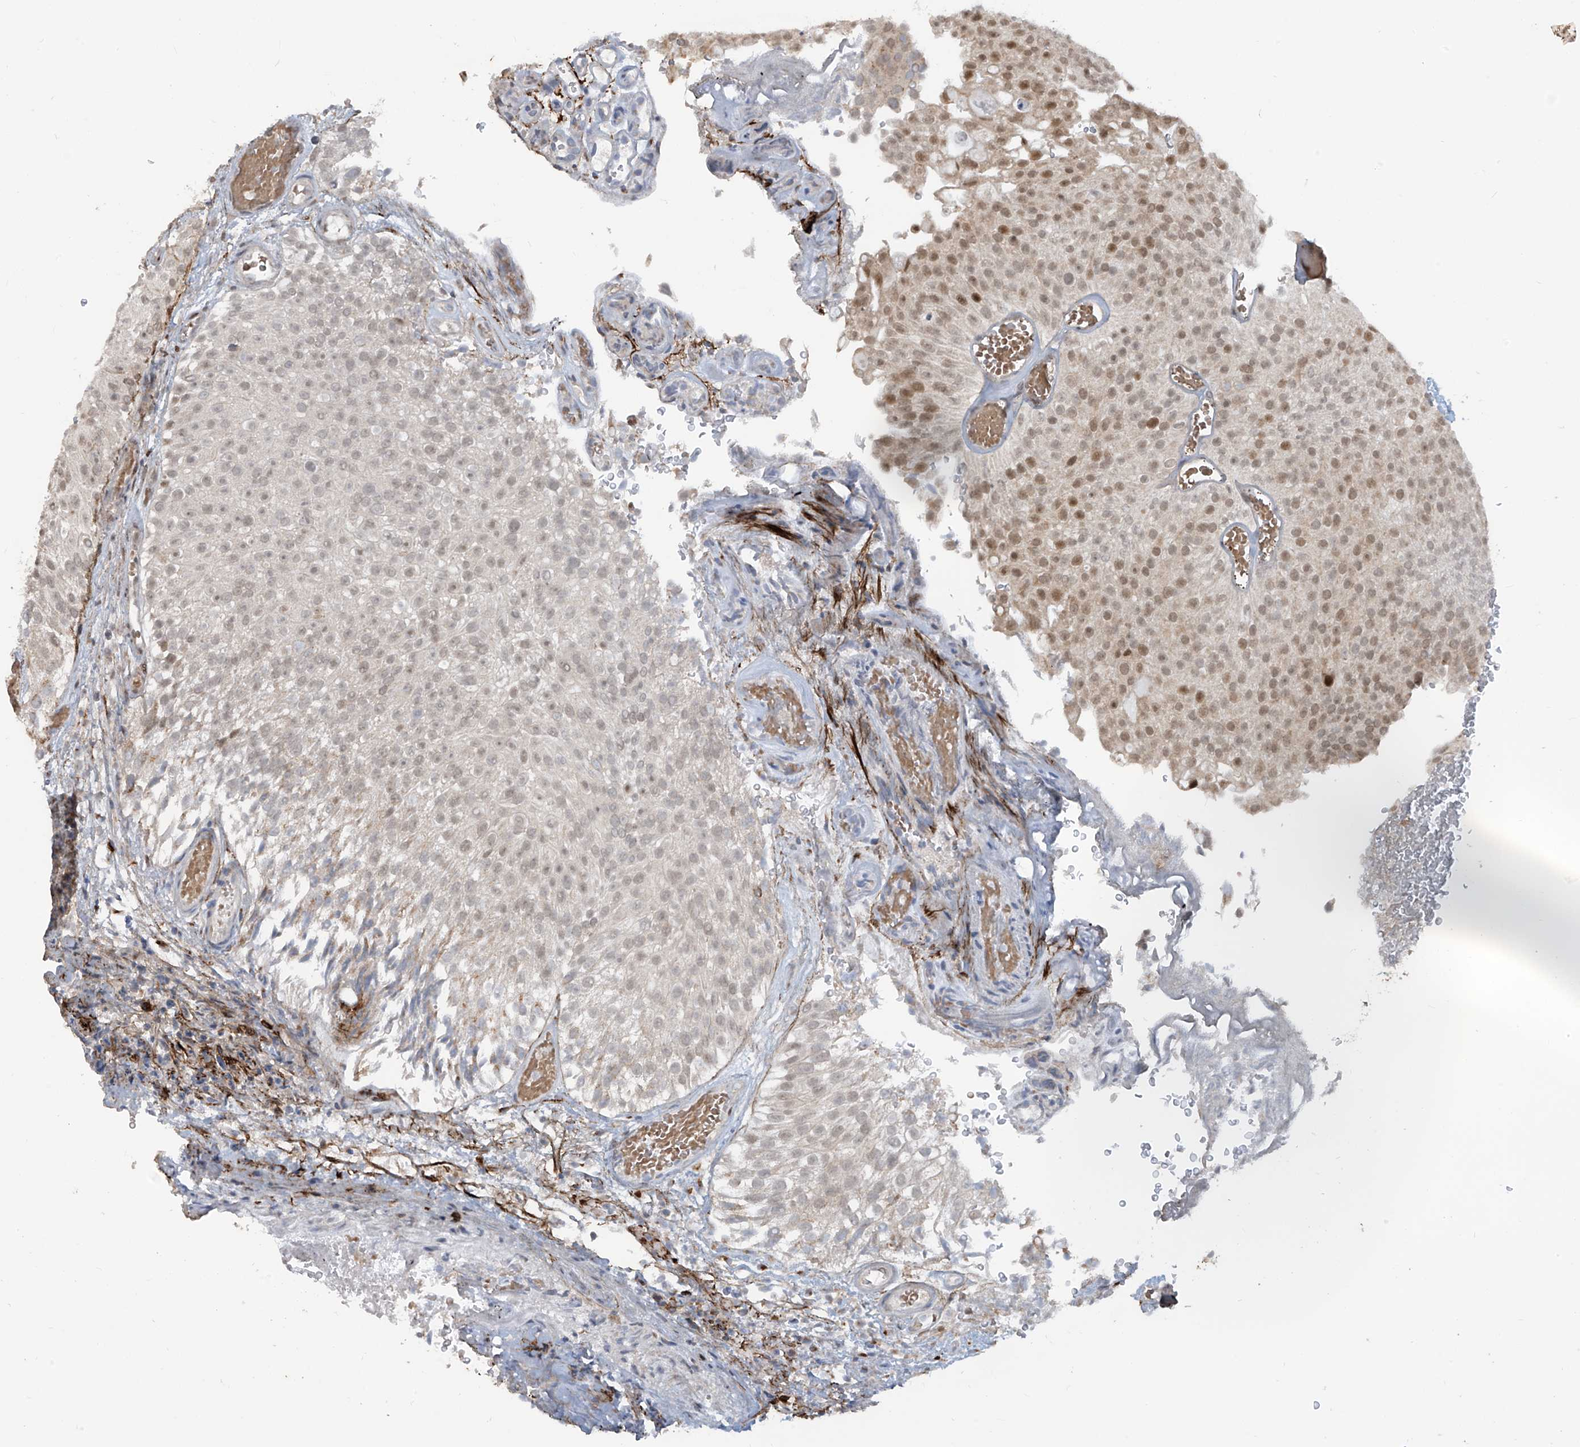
{"staining": {"intensity": "moderate", "quantity": "25%-75%", "location": "nuclear"}, "tissue": "urothelial cancer", "cell_type": "Tumor cells", "image_type": "cancer", "snomed": [{"axis": "morphology", "description": "Urothelial carcinoma, Low grade"}, {"axis": "topography", "description": "Urinary bladder"}], "caption": "Urothelial carcinoma (low-grade) stained for a protein exhibits moderate nuclear positivity in tumor cells.", "gene": "LAGE3", "patient": {"sex": "male", "age": 78}}